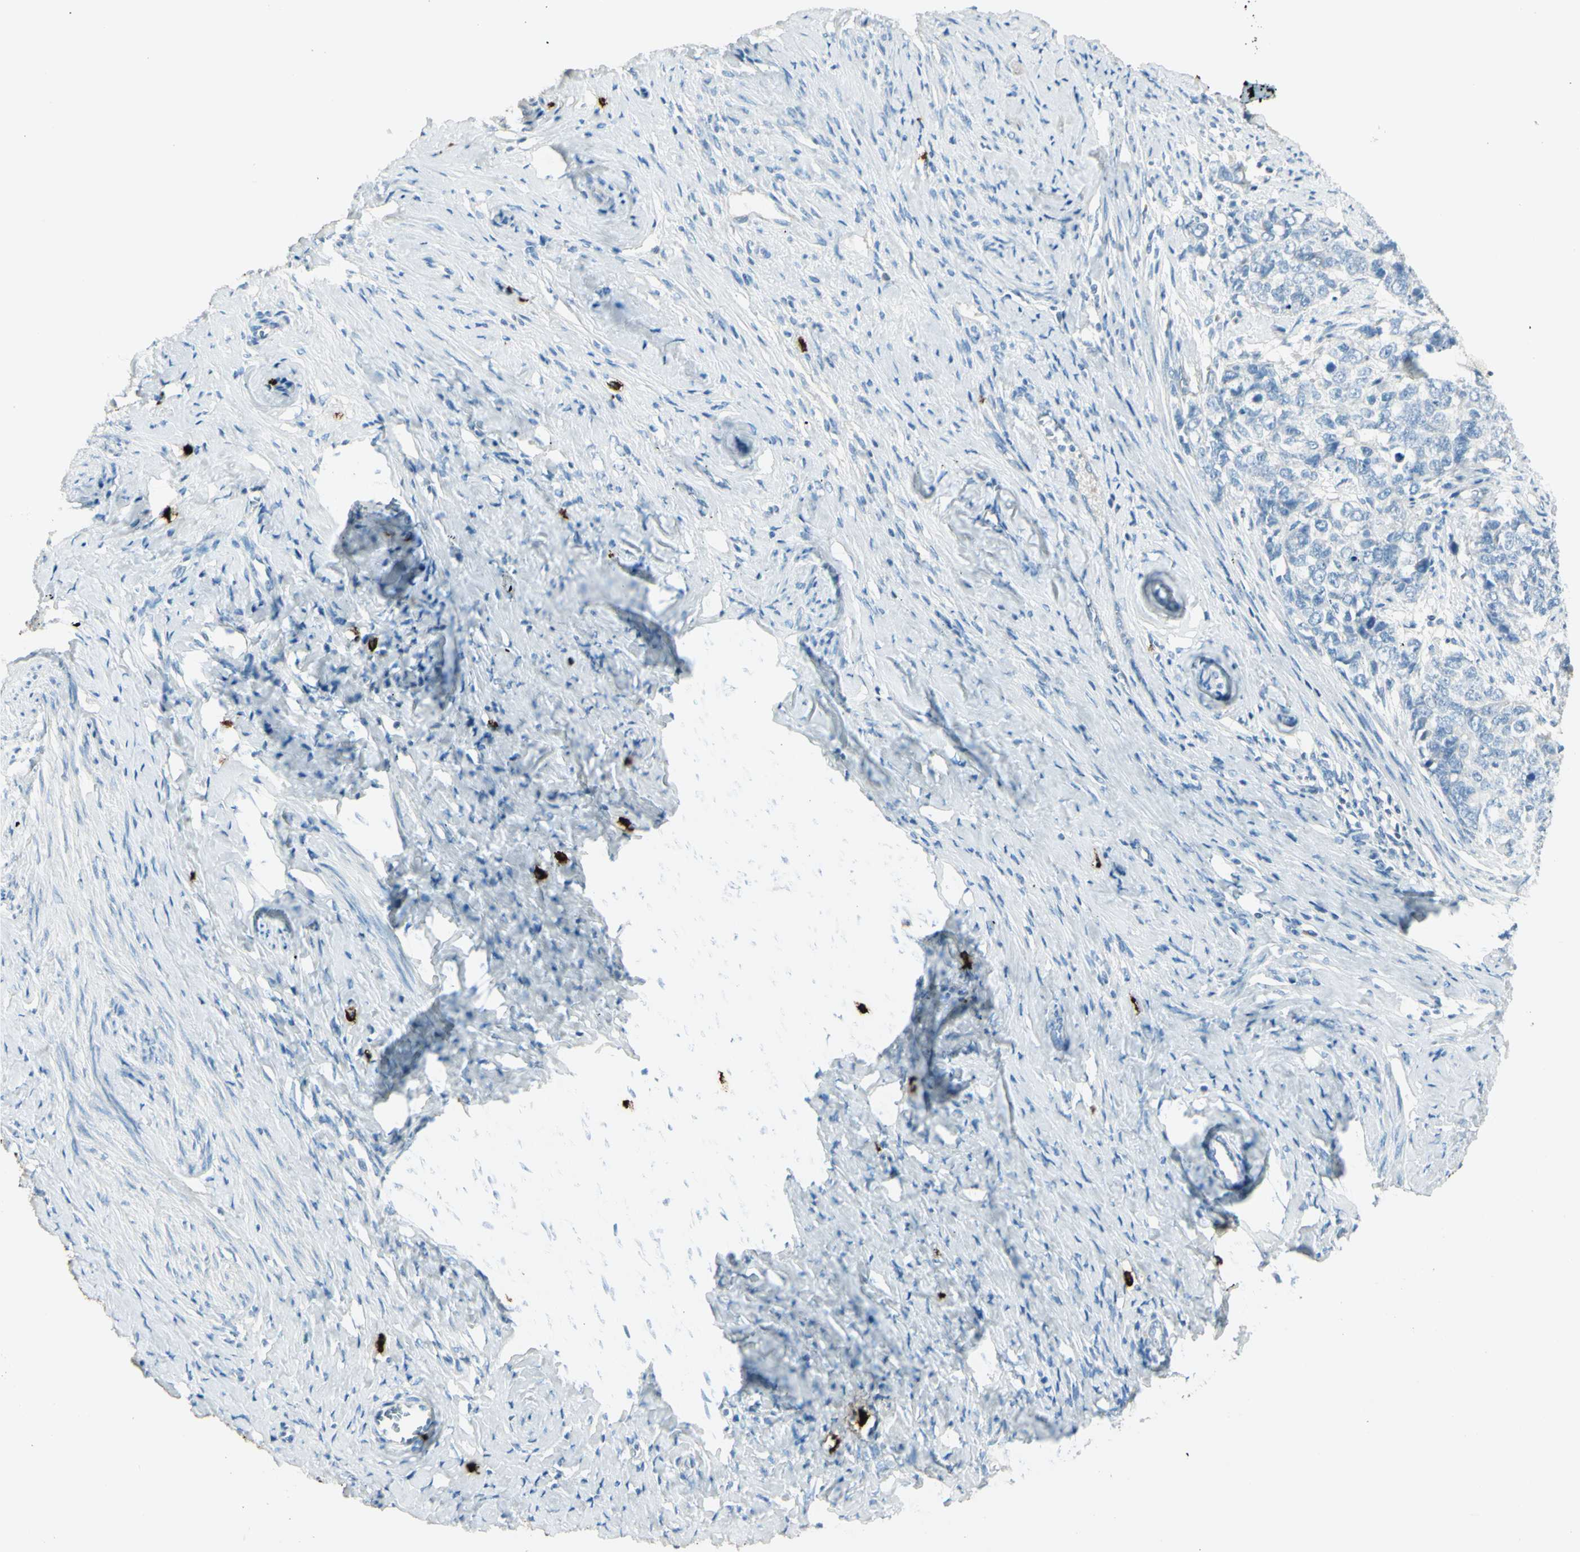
{"staining": {"intensity": "negative", "quantity": "none", "location": "none"}, "tissue": "cervical cancer", "cell_type": "Tumor cells", "image_type": "cancer", "snomed": [{"axis": "morphology", "description": "Squamous cell carcinoma, NOS"}, {"axis": "topography", "description": "Cervix"}], "caption": "Protein analysis of squamous cell carcinoma (cervical) shows no significant expression in tumor cells.", "gene": "DLG4", "patient": {"sex": "female", "age": 63}}